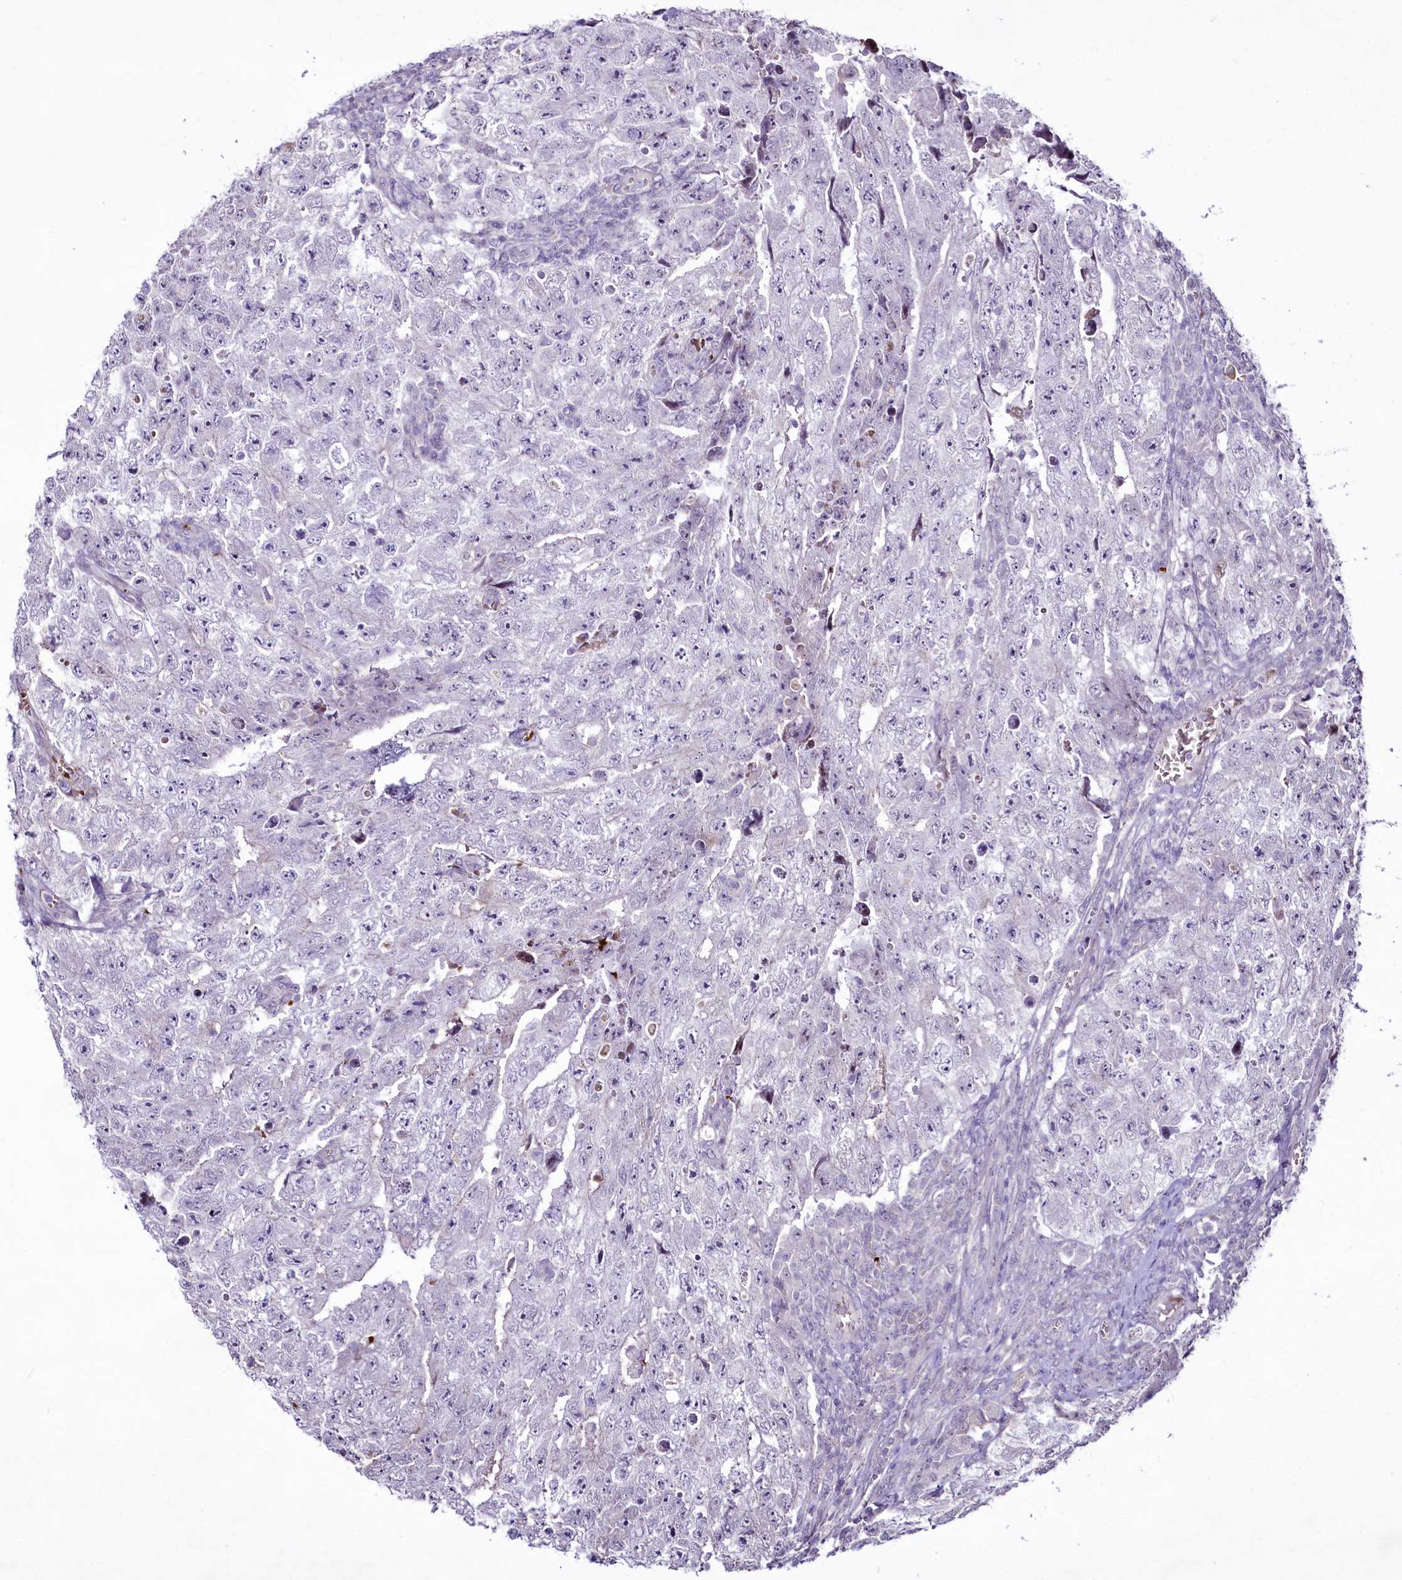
{"staining": {"intensity": "negative", "quantity": "none", "location": "none"}, "tissue": "testis cancer", "cell_type": "Tumor cells", "image_type": "cancer", "snomed": [{"axis": "morphology", "description": "Carcinoma, Embryonal, NOS"}, {"axis": "topography", "description": "Testis"}], "caption": "Immunohistochemical staining of human embryonal carcinoma (testis) shows no significant staining in tumor cells.", "gene": "SUSD3", "patient": {"sex": "male", "age": 17}}